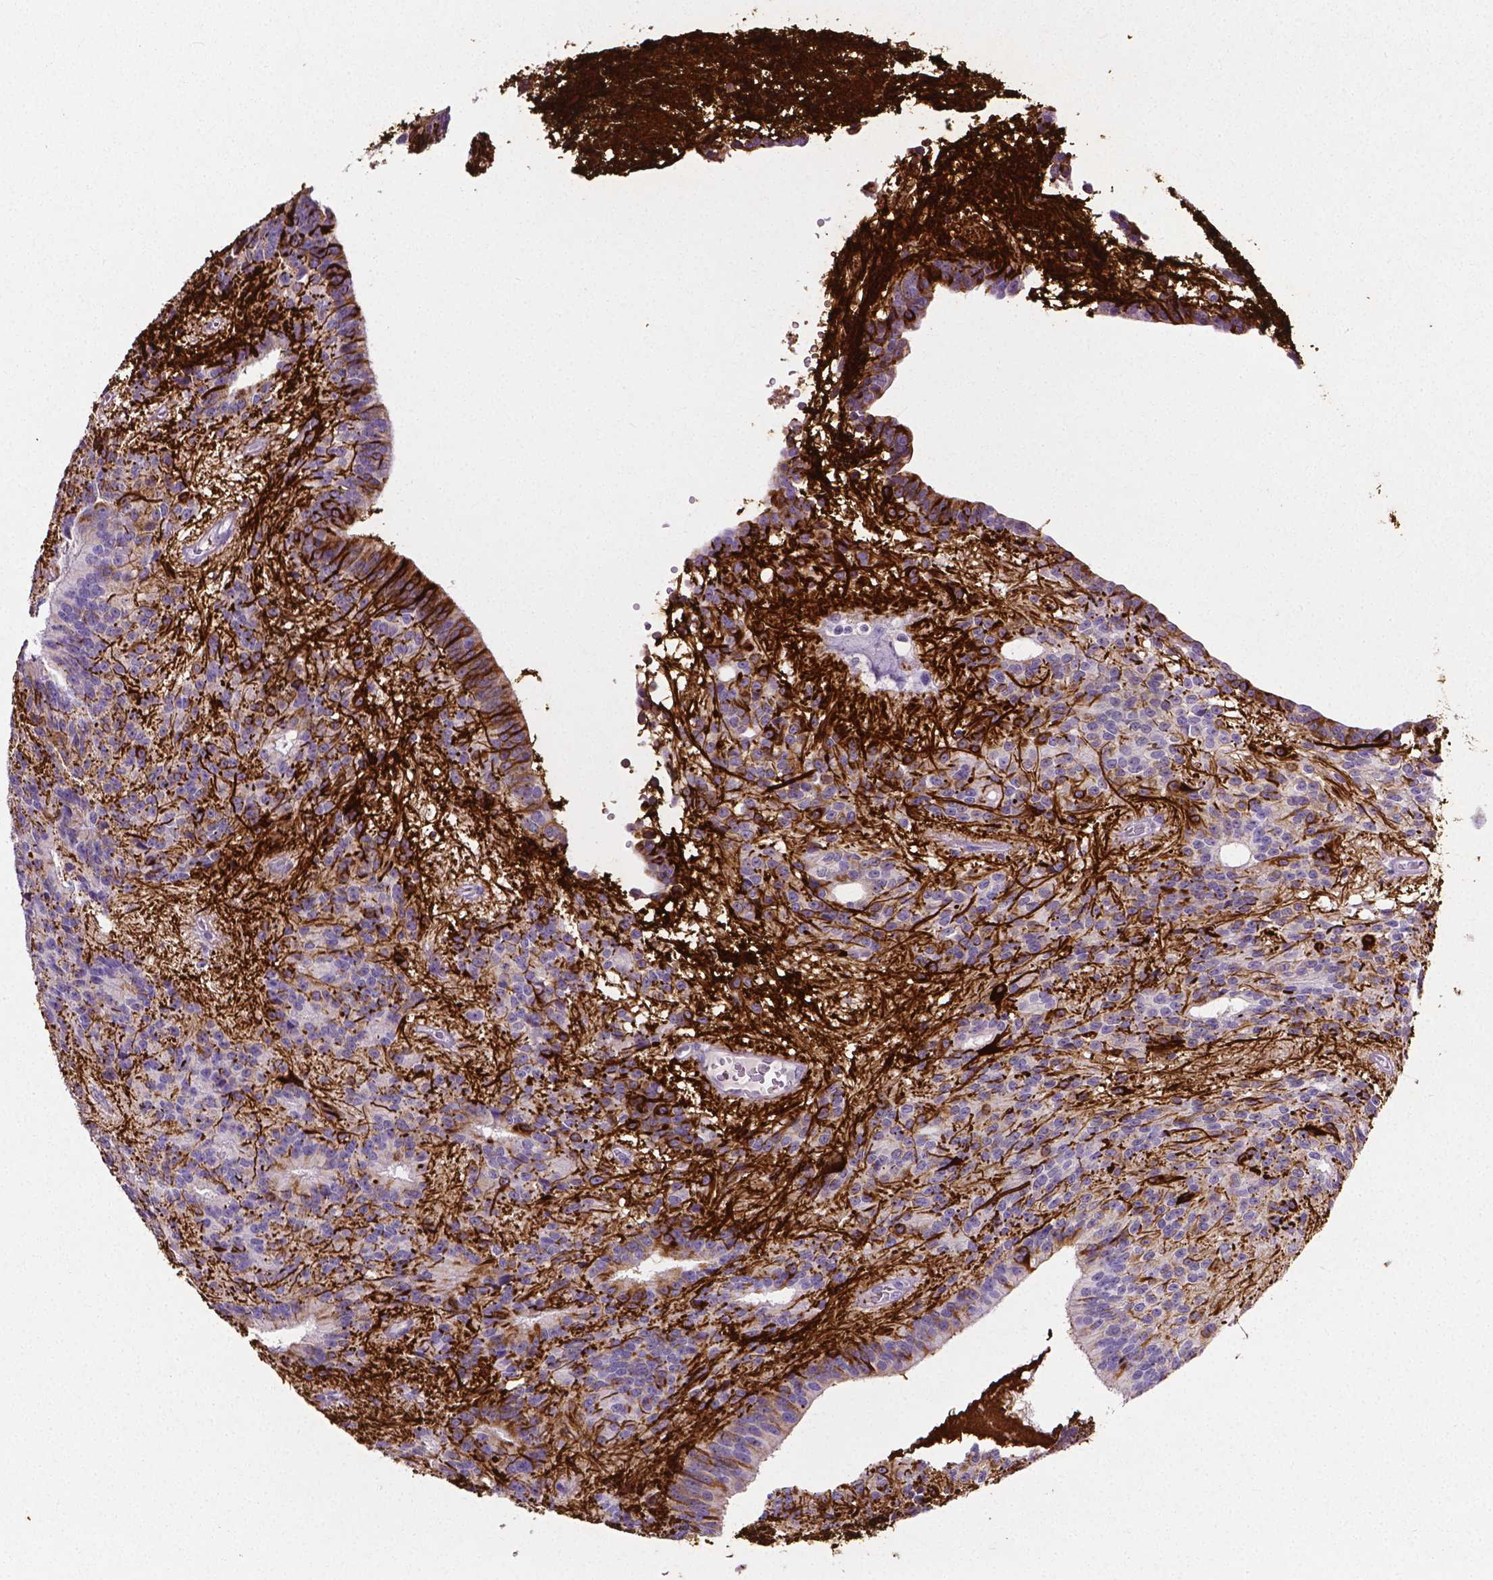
{"staining": {"intensity": "negative", "quantity": "none", "location": "none"}, "tissue": "glioma", "cell_type": "Tumor cells", "image_type": "cancer", "snomed": [{"axis": "morphology", "description": "Glioma, malignant, Low grade"}, {"axis": "topography", "description": "Brain"}], "caption": "Tumor cells are negative for brown protein staining in glioma. The staining was performed using DAB (3,3'-diaminobenzidine) to visualize the protein expression in brown, while the nuclei were stained in blue with hematoxylin (Magnification: 20x).", "gene": "SLC22A2", "patient": {"sex": "male", "age": 31}}